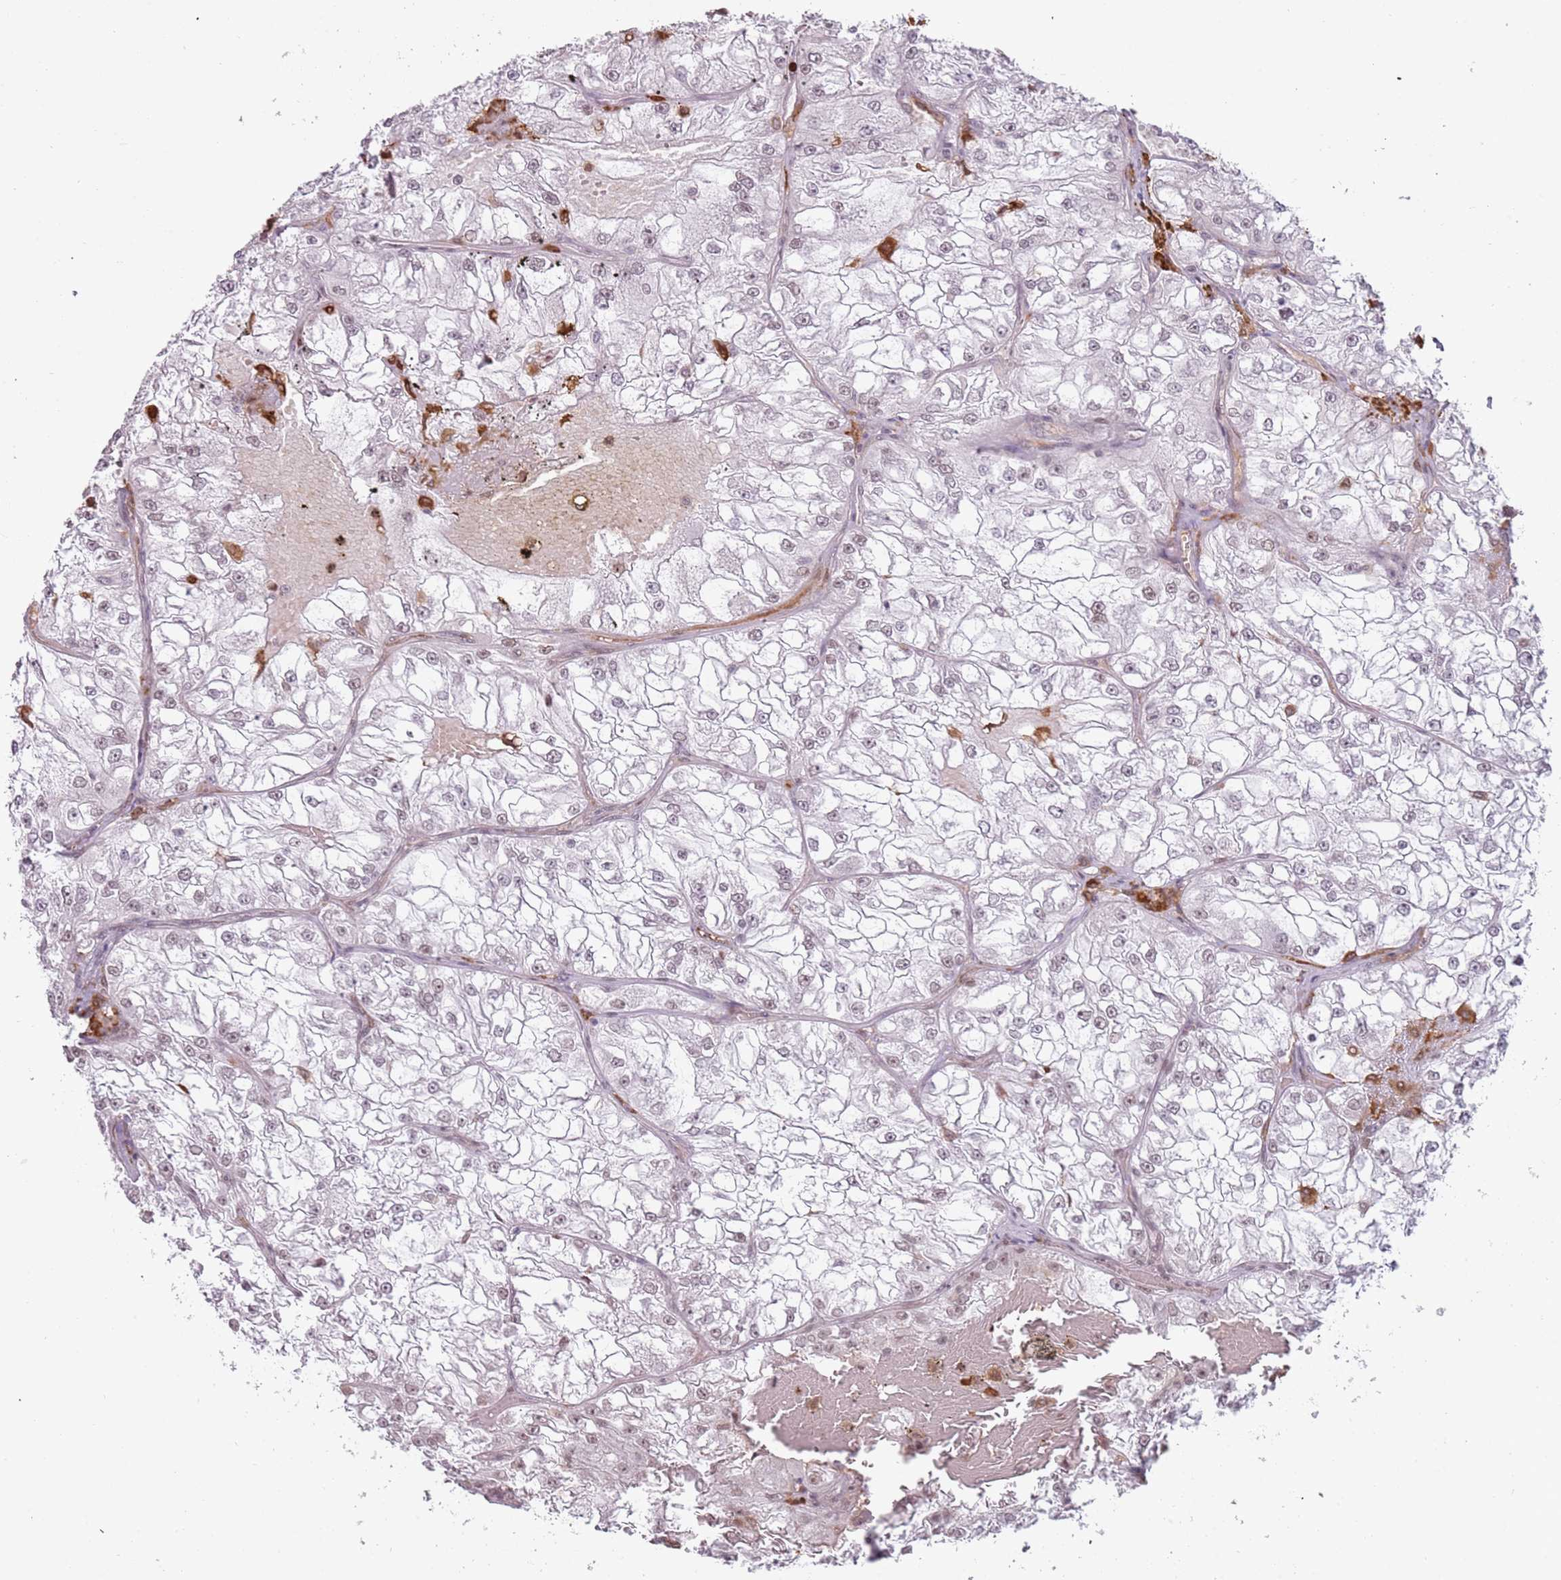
{"staining": {"intensity": "negative", "quantity": "none", "location": "none"}, "tissue": "renal cancer", "cell_type": "Tumor cells", "image_type": "cancer", "snomed": [{"axis": "morphology", "description": "Adenocarcinoma, NOS"}, {"axis": "topography", "description": "Kidney"}], "caption": "This image is of renal cancer stained with immunohistochemistry (IHC) to label a protein in brown with the nuclei are counter-stained blue. There is no staining in tumor cells. Nuclei are stained in blue.", "gene": "REXO4", "patient": {"sex": "female", "age": 72}}